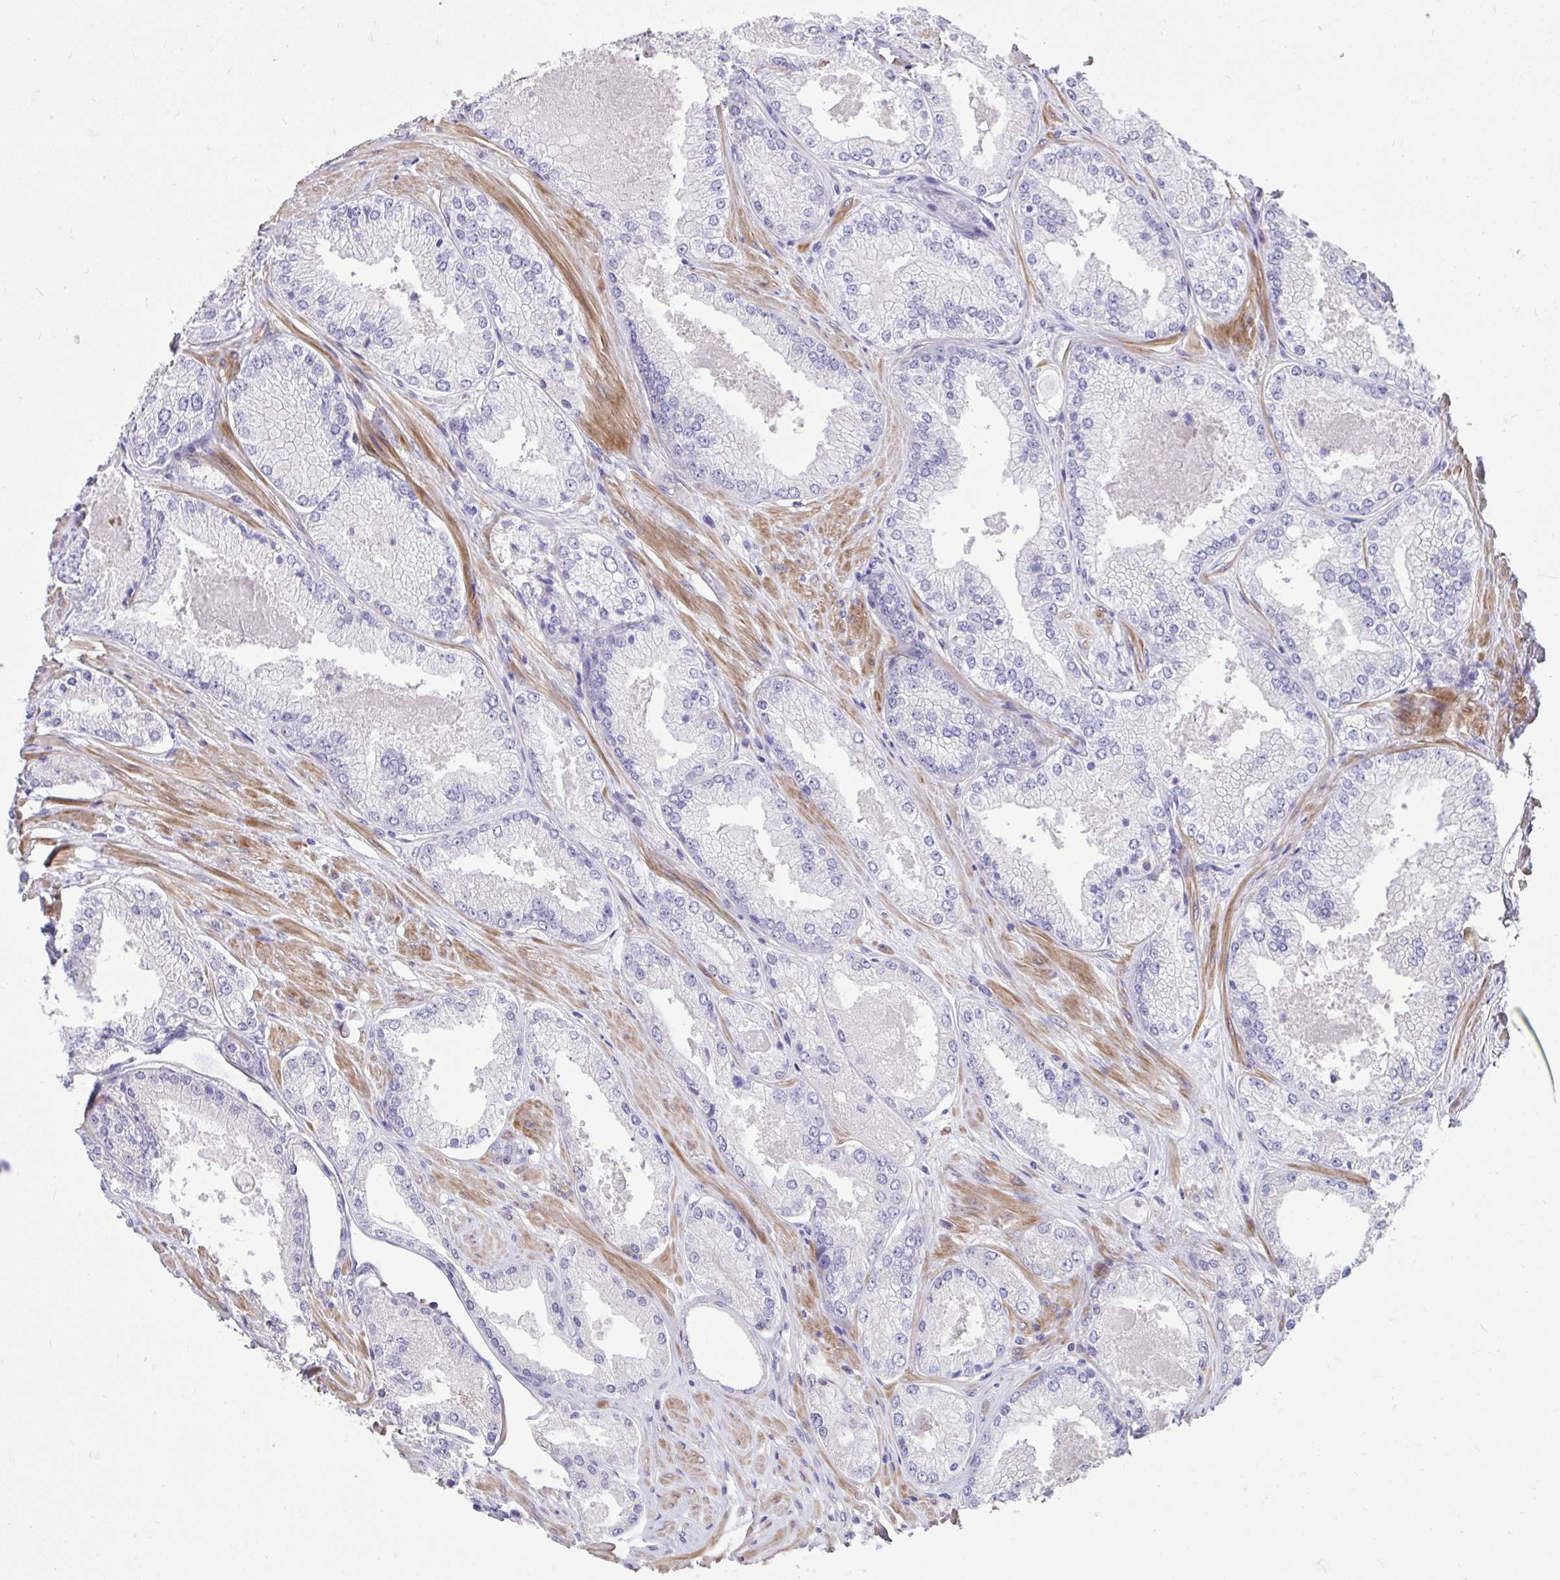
{"staining": {"intensity": "negative", "quantity": "none", "location": "none"}, "tissue": "prostate cancer", "cell_type": "Tumor cells", "image_type": "cancer", "snomed": [{"axis": "morphology", "description": "Adenocarcinoma, Low grade"}, {"axis": "topography", "description": "Prostate"}], "caption": "Immunohistochemistry (IHC) micrograph of prostate cancer stained for a protein (brown), which reveals no positivity in tumor cells.", "gene": "IGFL2", "patient": {"sex": "male", "age": 68}}